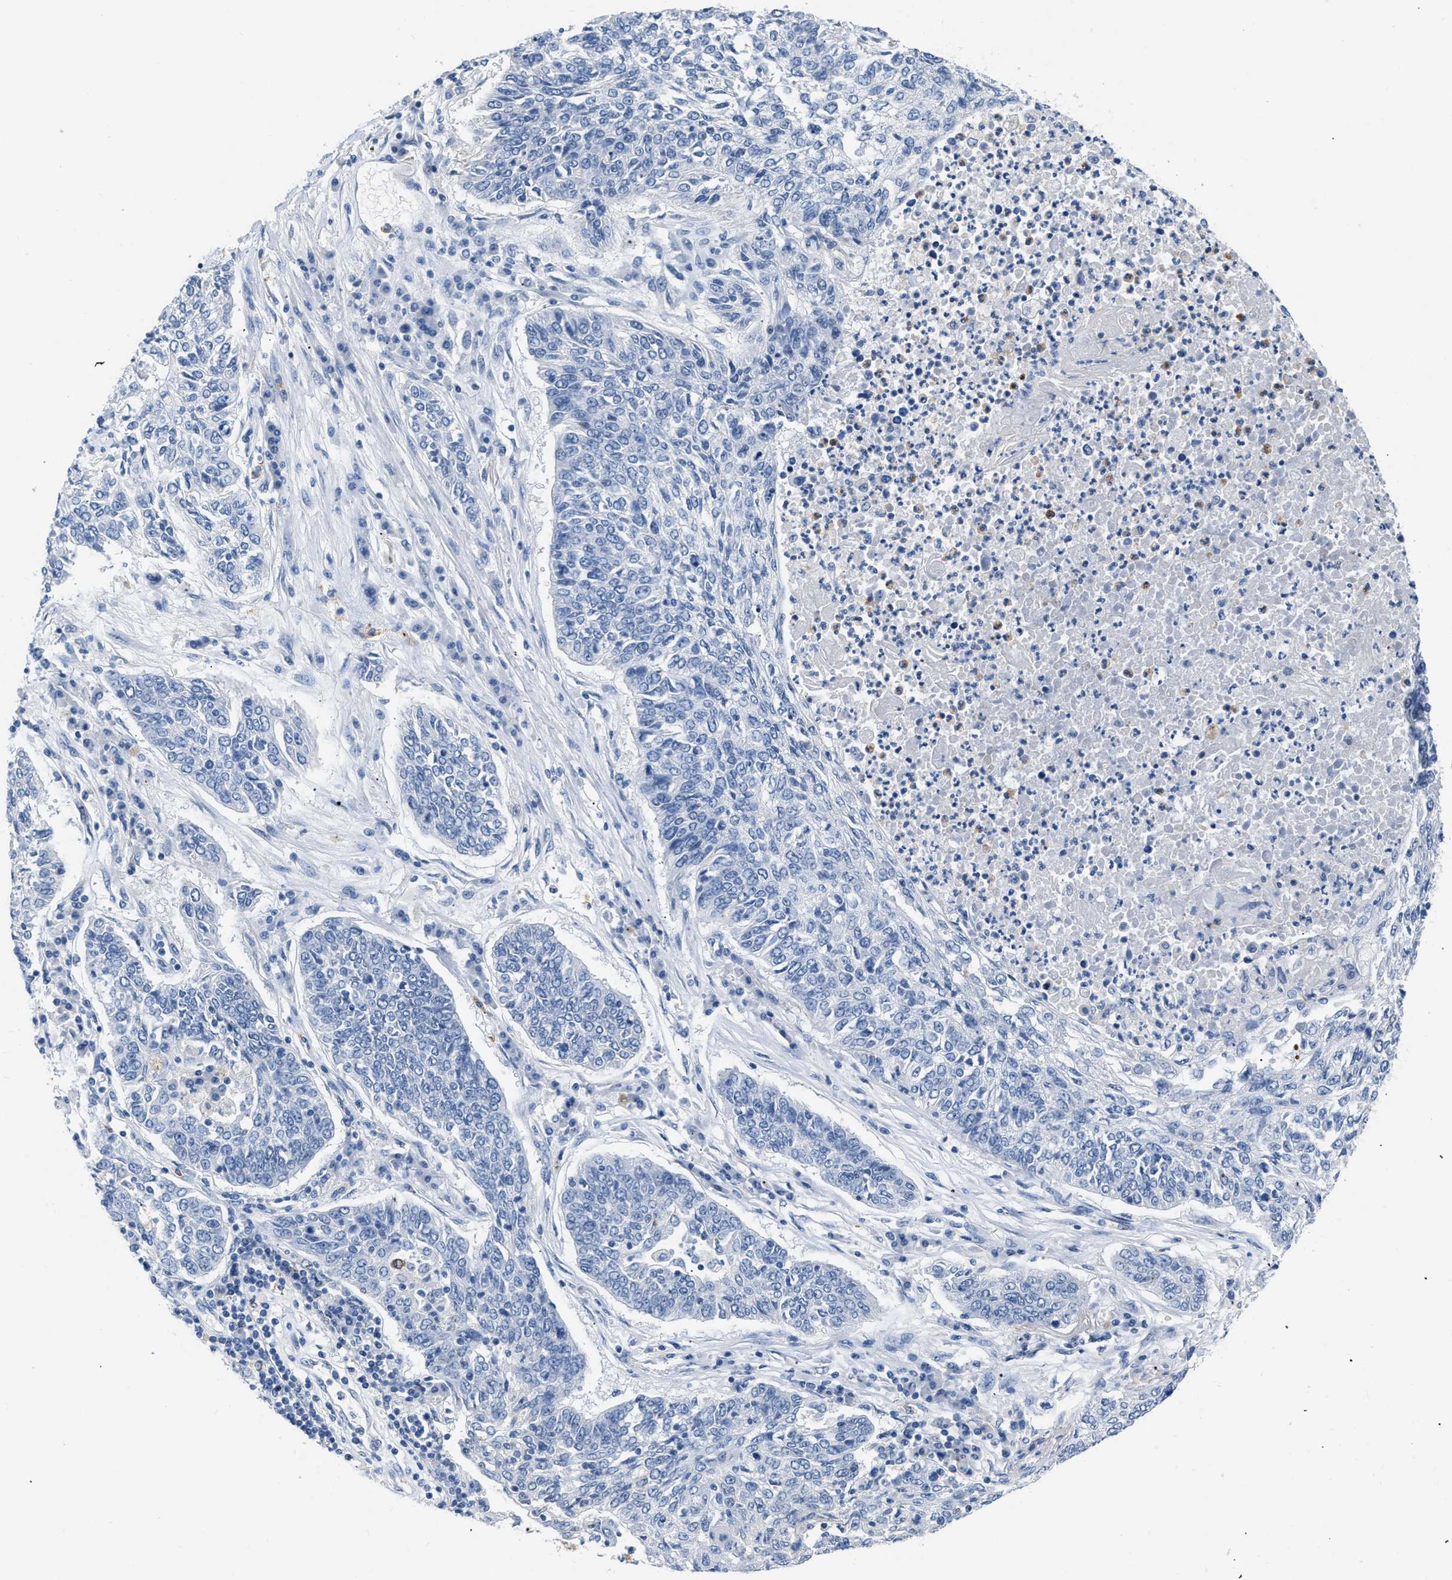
{"staining": {"intensity": "negative", "quantity": "none", "location": "none"}, "tissue": "lung cancer", "cell_type": "Tumor cells", "image_type": "cancer", "snomed": [{"axis": "morphology", "description": "Normal tissue, NOS"}, {"axis": "morphology", "description": "Squamous cell carcinoma, NOS"}, {"axis": "topography", "description": "Cartilage tissue"}, {"axis": "topography", "description": "Bronchus"}, {"axis": "topography", "description": "Lung"}], "caption": "This is an immunohistochemistry histopathology image of human lung cancer (squamous cell carcinoma). There is no positivity in tumor cells.", "gene": "BOLL", "patient": {"sex": "female", "age": 49}}